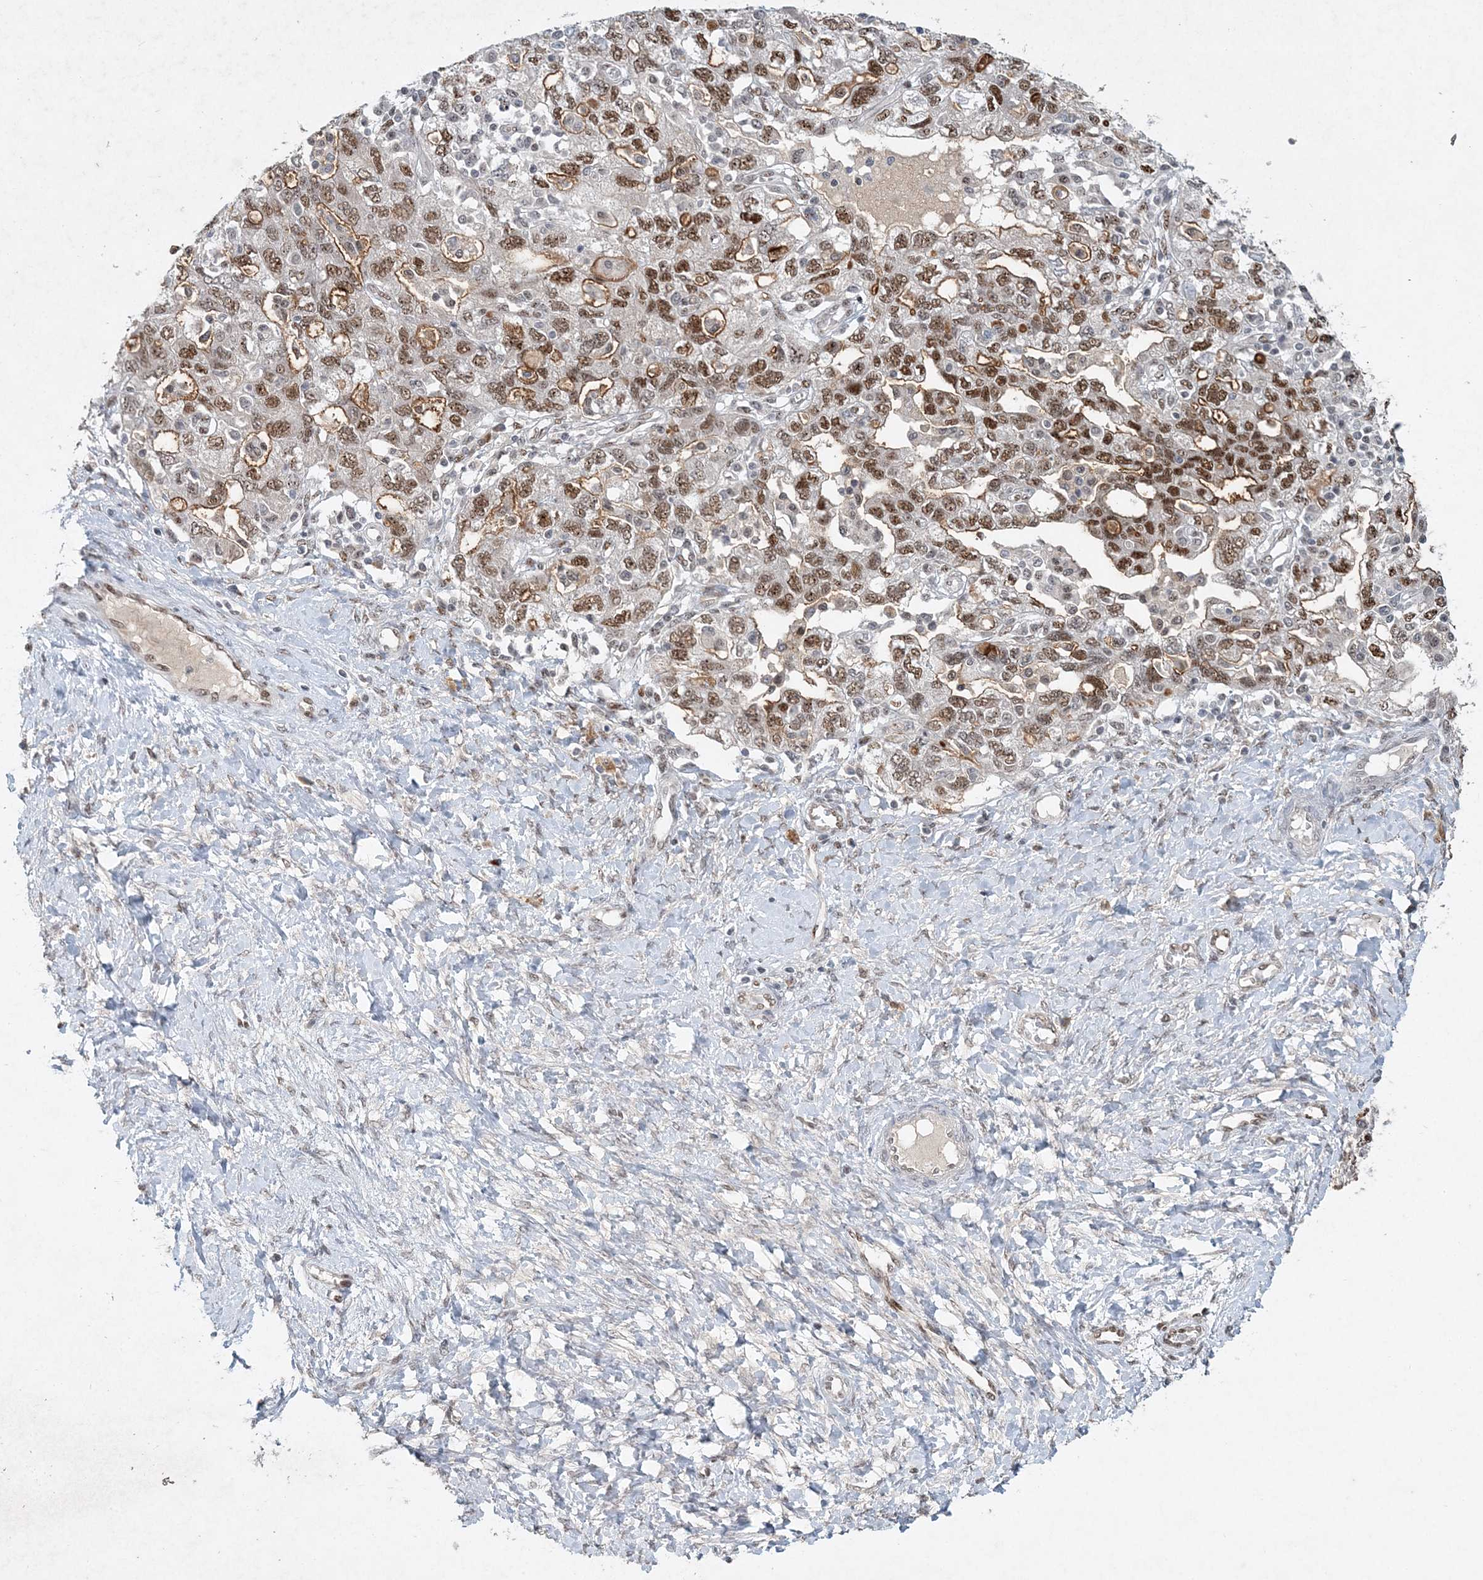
{"staining": {"intensity": "moderate", "quantity": ">75%", "location": "nuclear"}, "tissue": "ovarian cancer", "cell_type": "Tumor cells", "image_type": "cancer", "snomed": [{"axis": "morphology", "description": "Carcinoma, NOS"}, {"axis": "morphology", "description": "Cystadenocarcinoma, serous, NOS"}, {"axis": "topography", "description": "Ovary"}], "caption": "Protein staining shows moderate nuclear staining in approximately >75% of tumor cells in ovarian serous cystadenocarcinoma.", "gene": "GIN1", "patient": {"sex": "female", "age": 69}}